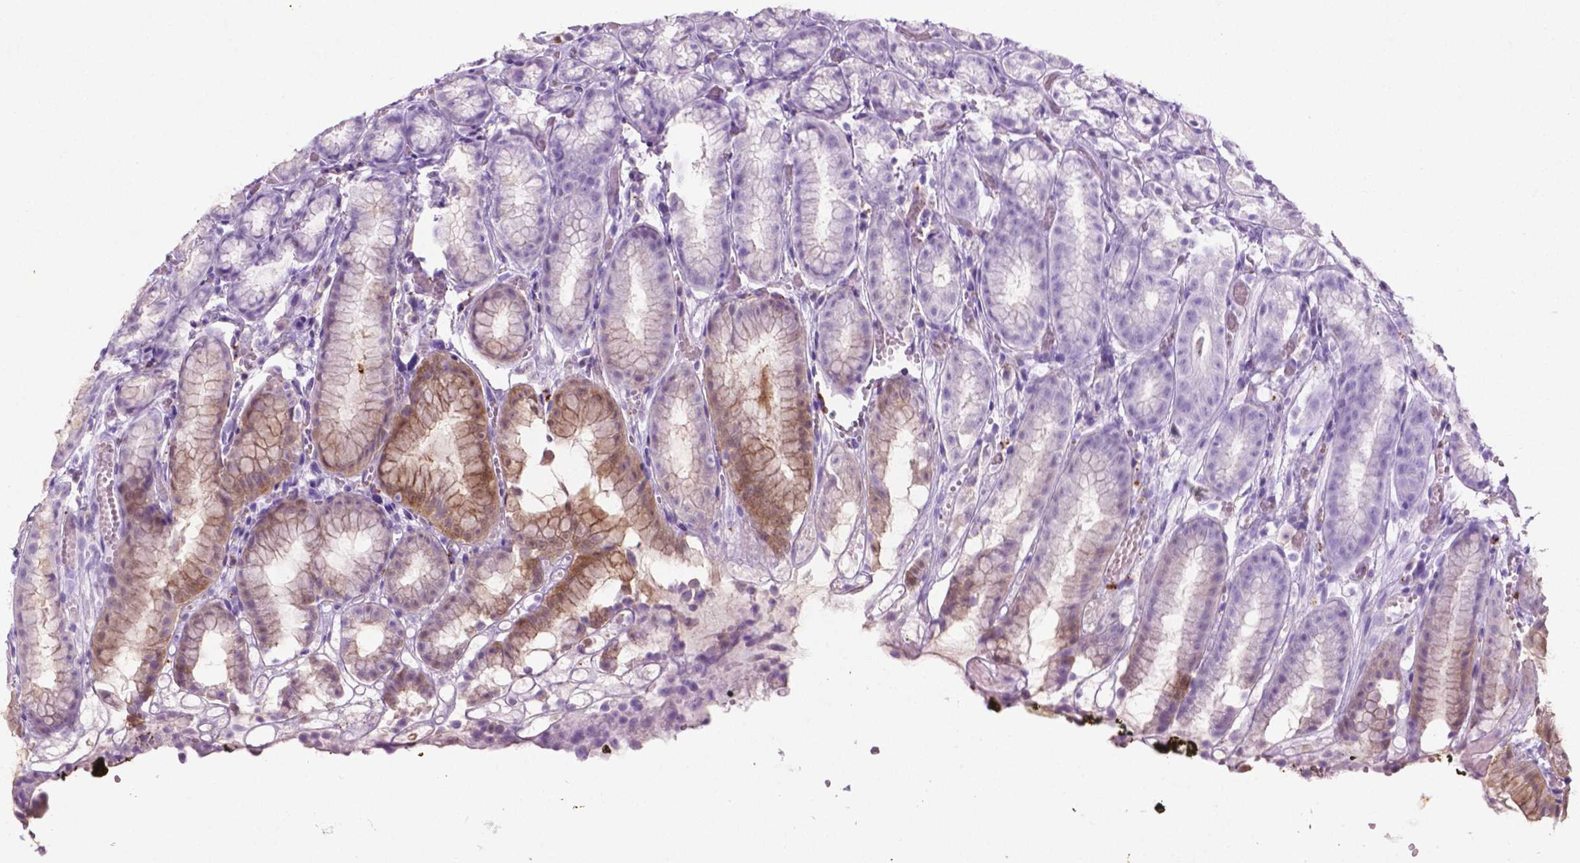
{"staining": {"intensity": "moderate", "quantity": "<25%", "location": "cytoplasmic/membranous,nuclear"}, "tissue": "stomach", "cell_type": "Glandular cells", "image_type": "normal", "snomed": [{"axis": "morphology", "description": "Normal tissue, NOS"}, {"axis": "topography", "description": "Stomach"}], "caption": "Immunohistochemical staining of normal stomach reveals low levels of moderate cytoplasmic/membranous,nuclear staining in approximately <25% of glandular cells.", "gene": "PHGR1", "patient": {"sex": "male", "age": 70}}